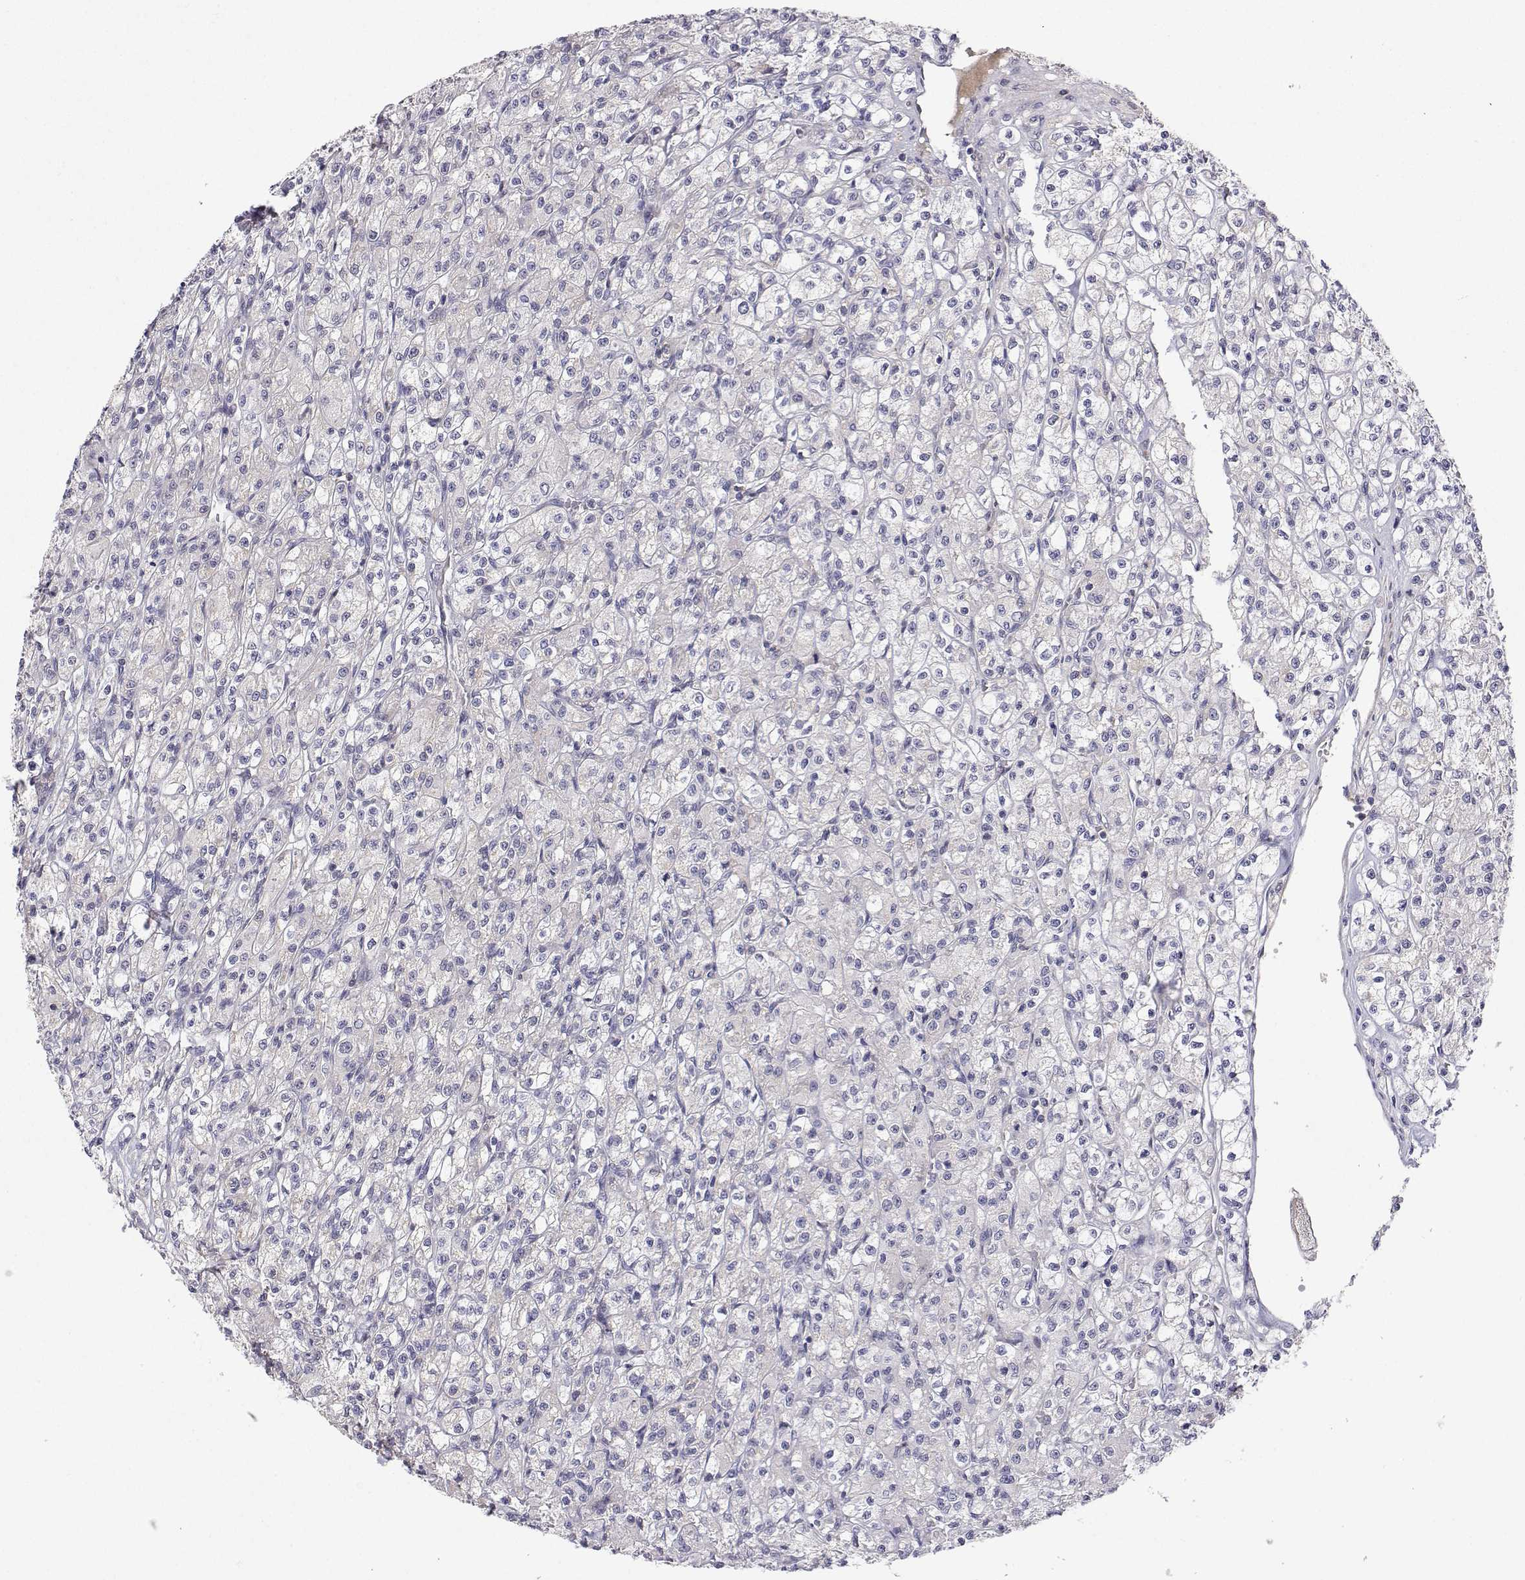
{"staining": {"intensity": "negative", "quantity": "none", "location": "none"}, "tissue": "renal cancer", "cell_type": "Tumor cells", "image_type": "cancer", "snomed": [{"axis": "morphology", "description": "Adenocarcinoma, NOS"}, {"axis": "topography", "description": "Kidney"}], "caption": "Histopathology image shows no protein staining in tumor cells of renal cancer (adenocarcinoma) tissue. (DAB immunohistochemistry (IHC) visualized using brightfield microscopy, high magnification).", "gene": "MRPL3", "patient": {"sex": "female", "age": 70}}